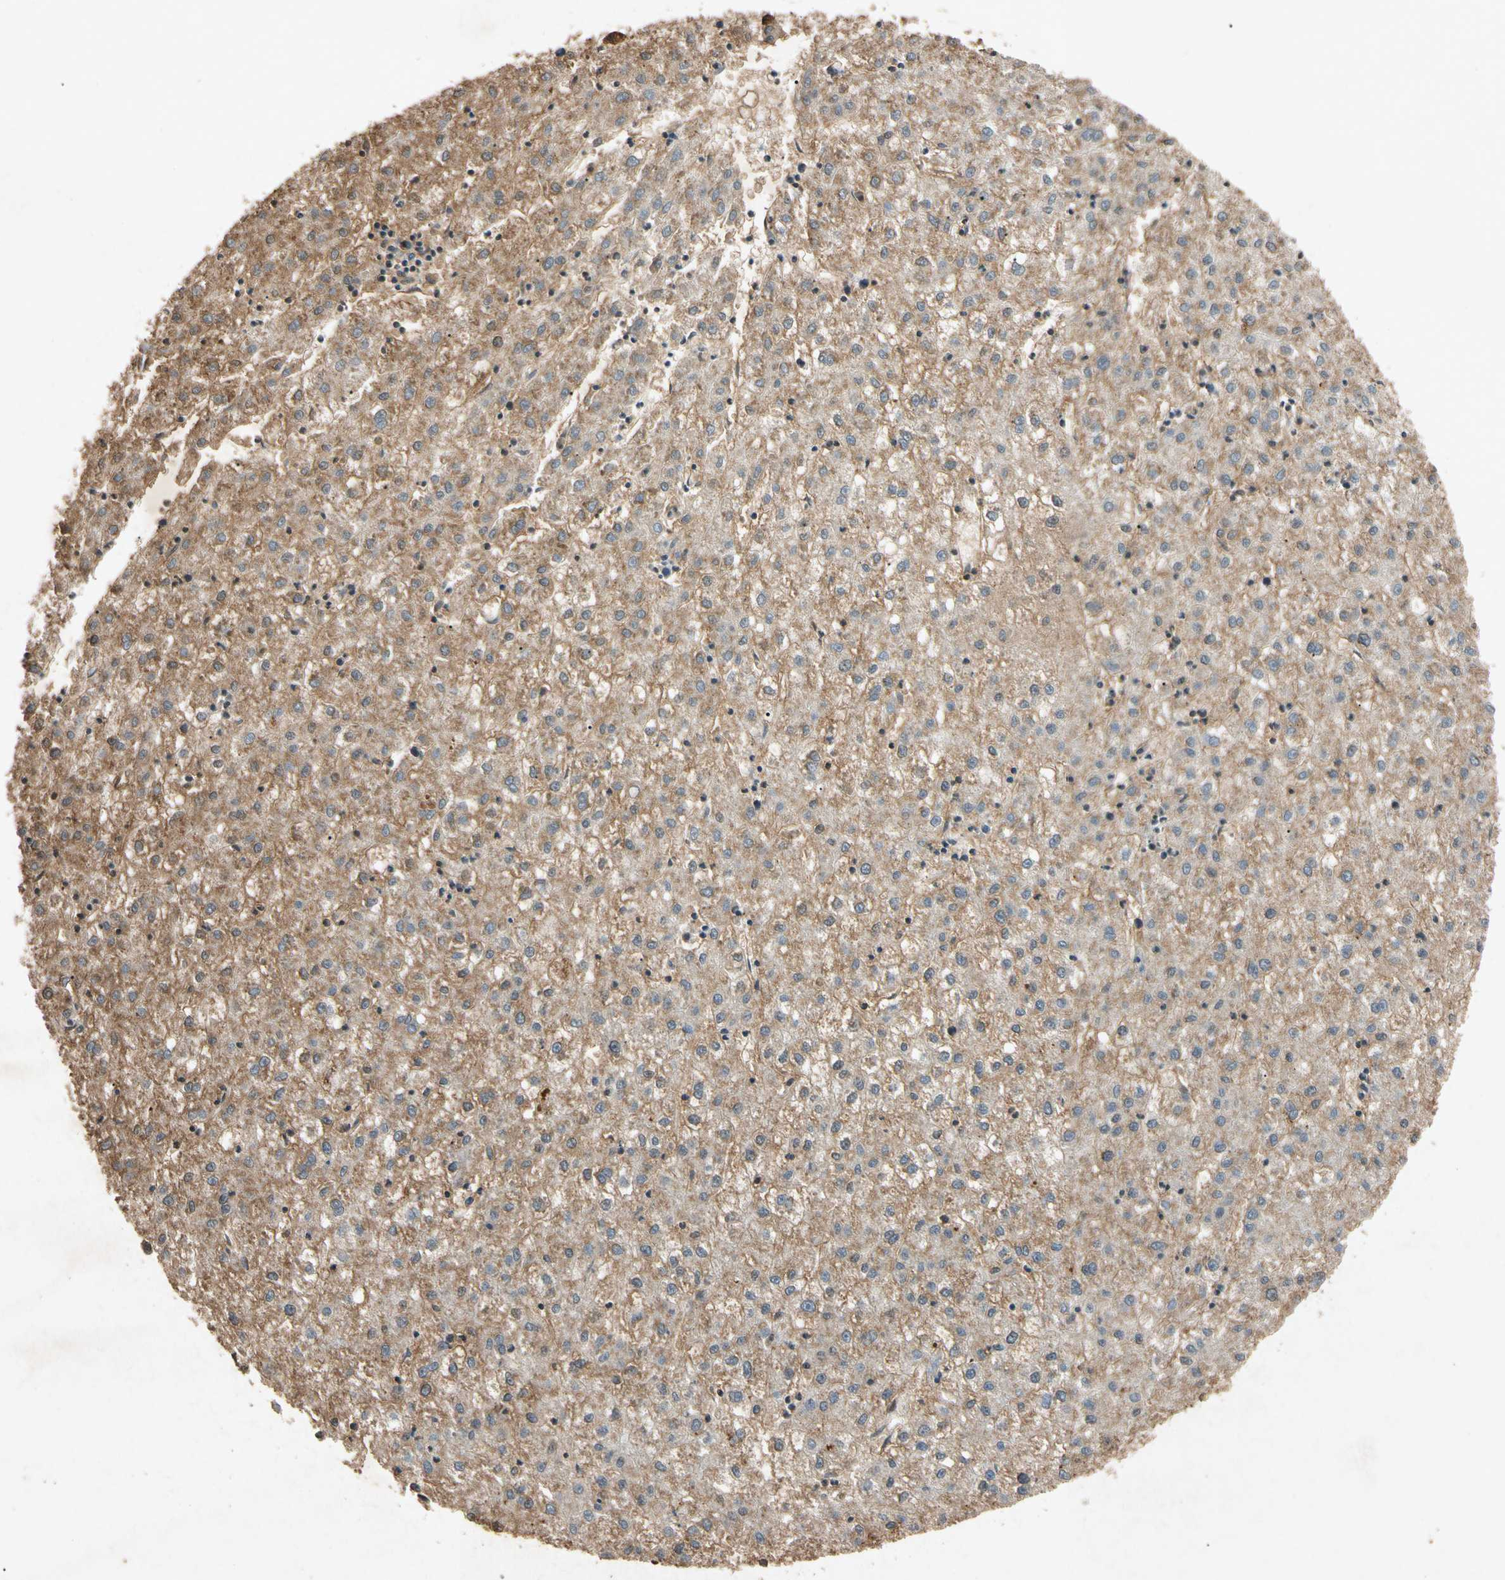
{"staining": {"intensity": "weak", "quantity": ">75%", "location": "cytoplasmic/membranous"}, "tissue": "liver cancer", "cell_type": "Tumor cells", "image_type": "cancer", "snomed": [{"axis": "morphology", "description": "Carcinoma, Hepatocellular, NOS"}, {"axis": "topography", "description": "Liver"}], "caption": "Brown immunohistochemical staining in human liver hepatocellular carcinoma exhibits weak cytoplasmic/membranous expression in approximately >75% of tumor cells.", "gene": "MSRB1", "patient": {"sex": "male", "age": 72}}